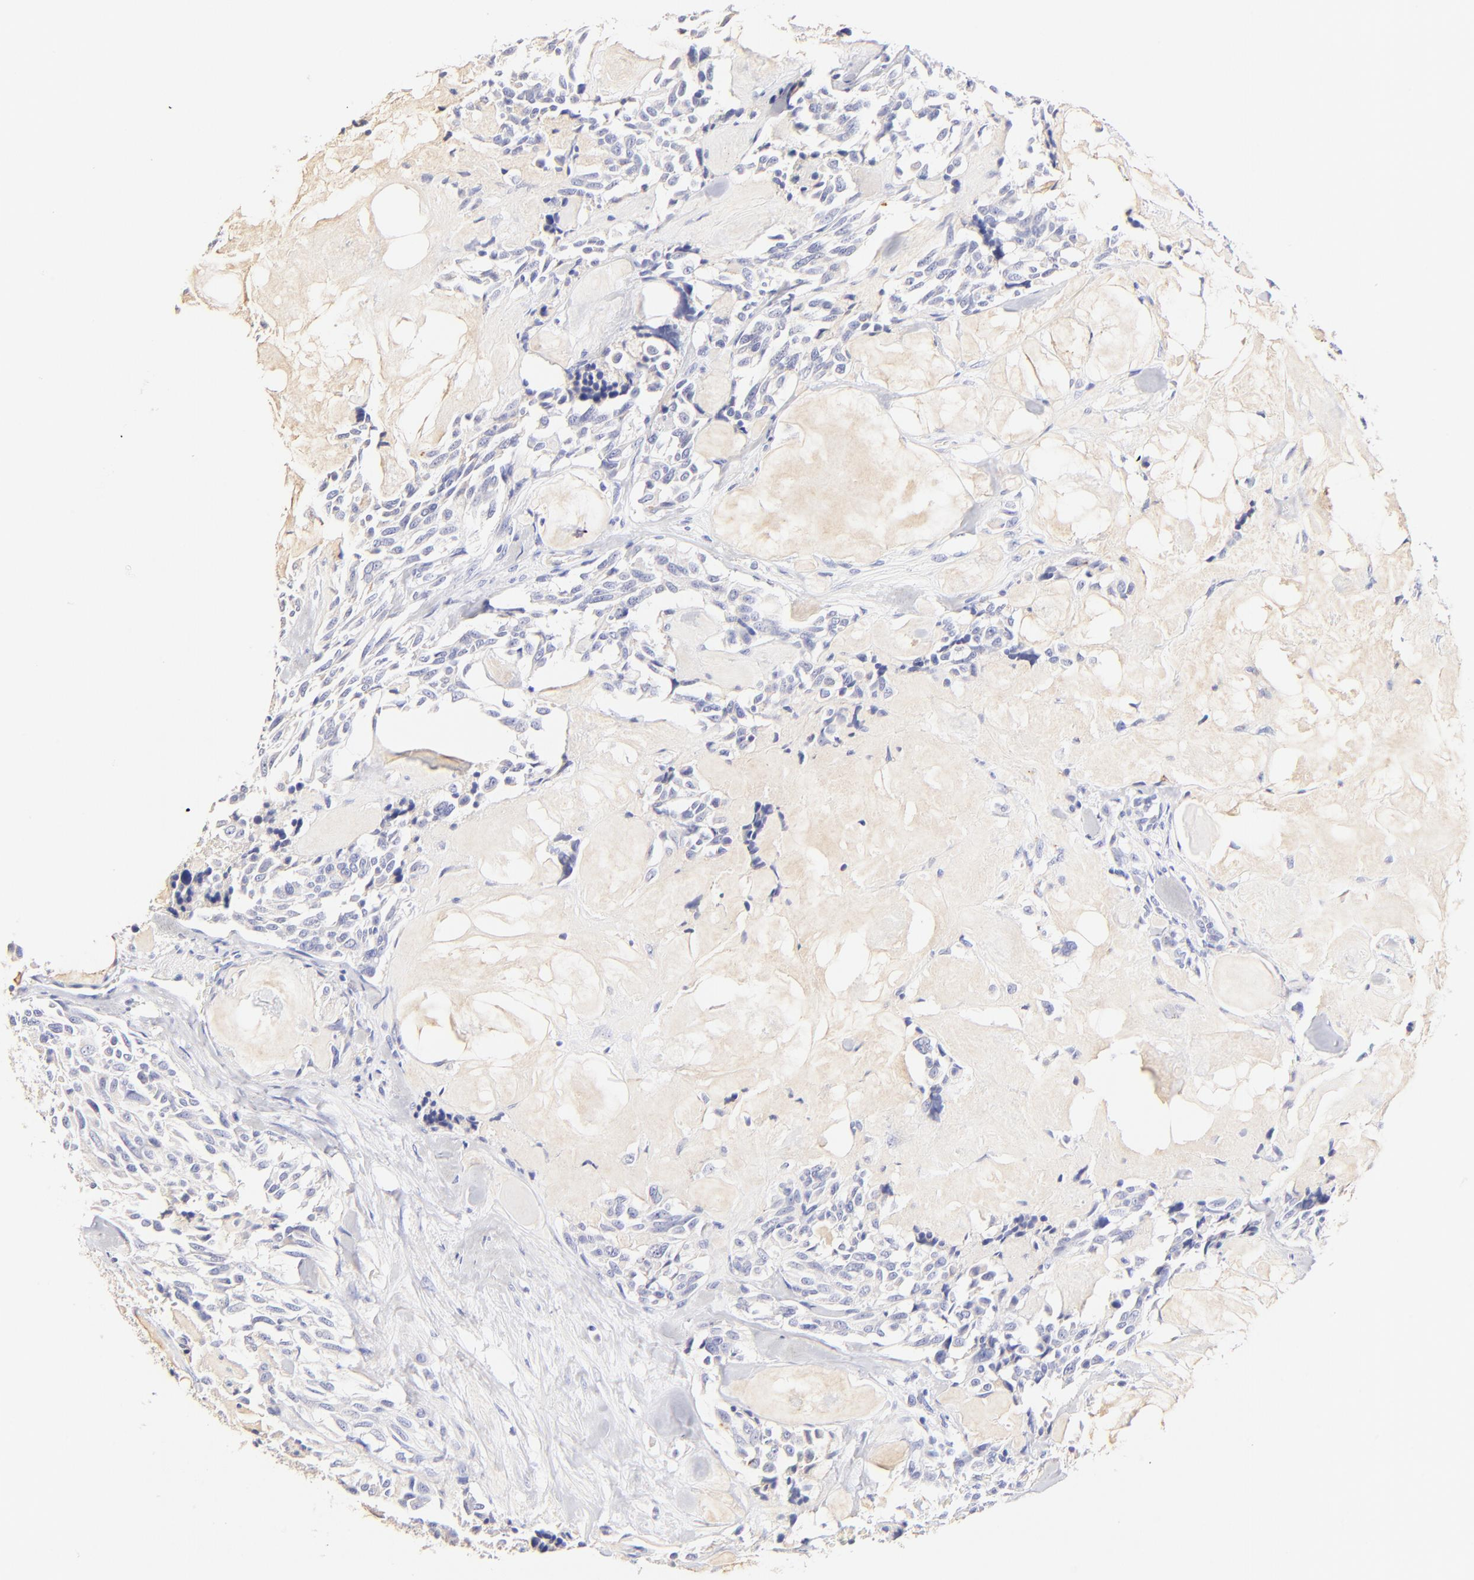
{"staining": {"intensity": "negative", "quantity": "none", "location": "none"}, "tissue": "thyroid cancer", "cell_type": "Tumor cells", "image_type": "cancer", "snomed": [{"axis": "morphology", "description": "Carcinoma, NOS"}, {"axis": "morphology", "description": "Carcinoid, malignant, NOS"}, {"axis": "topography", "description": "Thyroid gland"}], "caption": "Protein analysis of thyroid carcinoma demonstrates no significant positivity in tumor cells. (Brightfield microscopy of DAB immunohistochemistry (IHC) at high magnification).", "gene": "ASB9", "patient": {"sex": "male", "age": 33}}